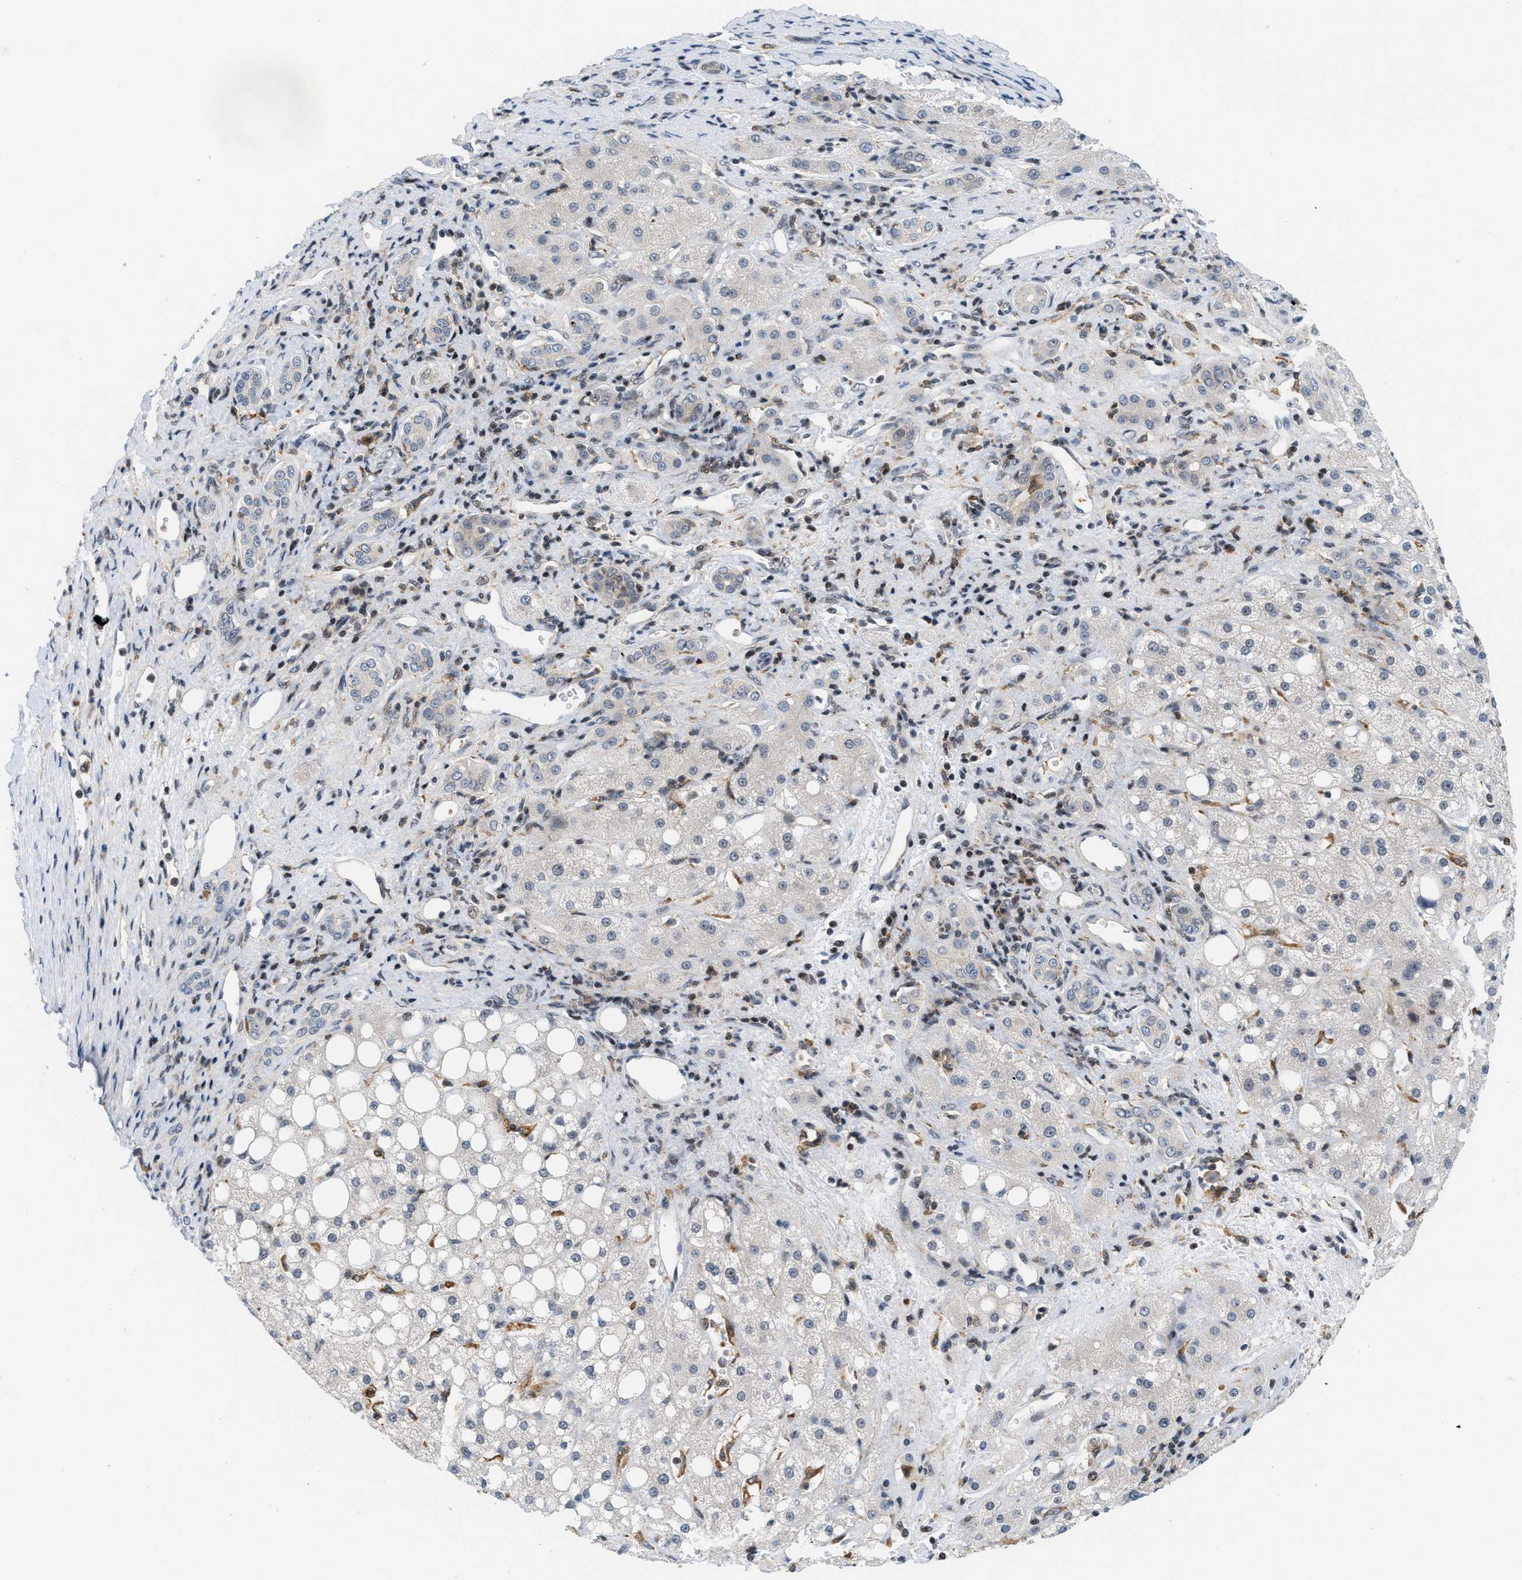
{"staining": {"intensity": "negative", "quantity": "none", "location": "none"}, "tissue": "liver cancer", "cell_type": "Tumor cells", "image_type": "cancer", "snomed": [{"axis": "morphology", "description": "Carcinoma, Hepatocellular, NOS"}, {"axis": "topography", "description": "Liver"}], "caption": "Tumor cells are negative for brown protein staining in liver hepatocellular carcinoma. The staining is performed using DAB brown chromogen with nuclei counter-stained in using hematoxylin.", "gene": "ING1", "patient": {"sex": "male", "age": 80}}